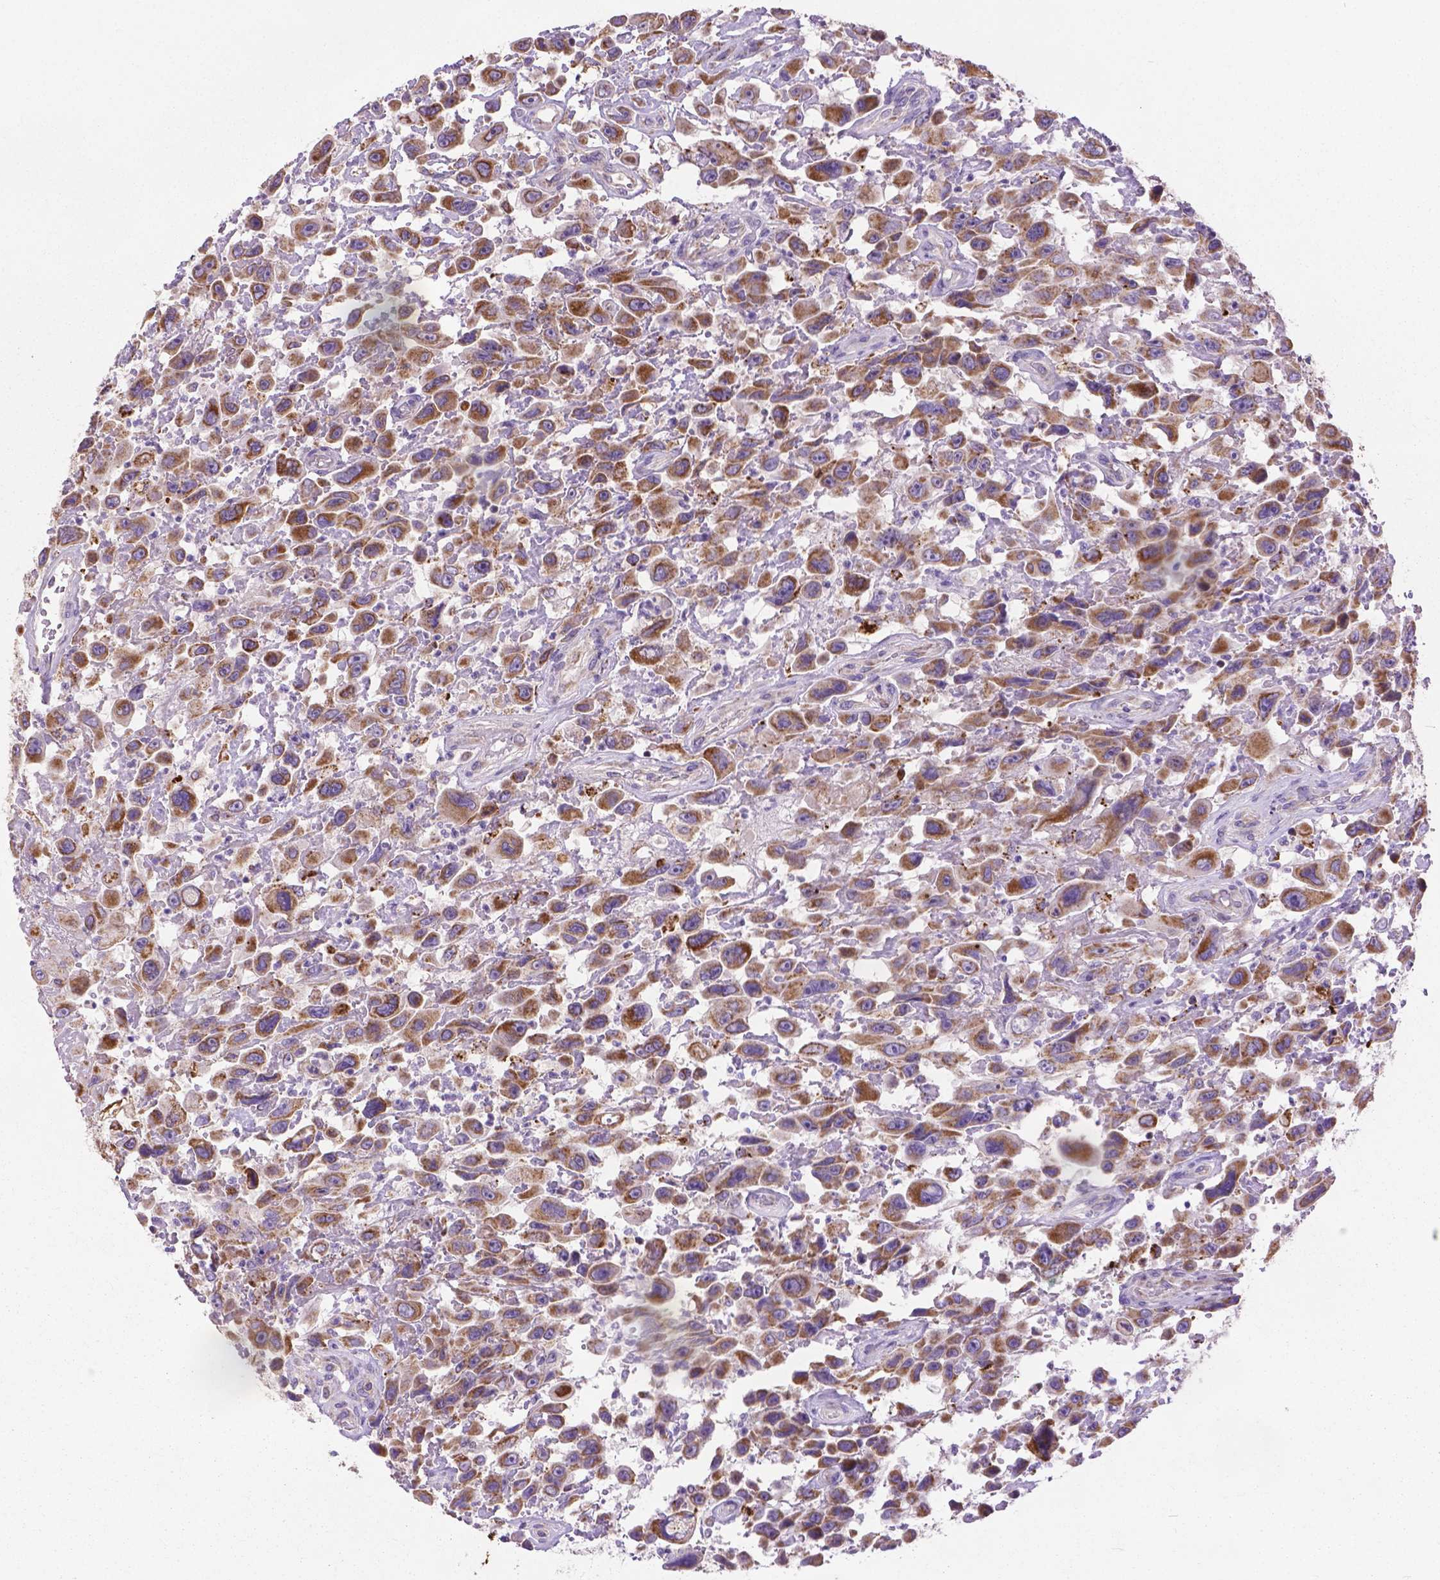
{"staining": {"intensity": "moderate", "quantity": ">75%", "location": "cytoplasmic/membranous"}, "tissue": "urothelial cancer", "cell_type": "Tumor cells", "image_type": "cancer", "snomed": [{"axis": "morphology", "description": "Urothelial carcinoma, High grade"}, {"axis": "topography", "description": "Urinary bladder"}], "caption": "Urothelial cancer stained with a brown dye displays moderate cytoplasmic/membranous positive staining in about >75% of tumor cells.", "gene": "VDAC1", "patient": {"sex": "male", "age": 53}}